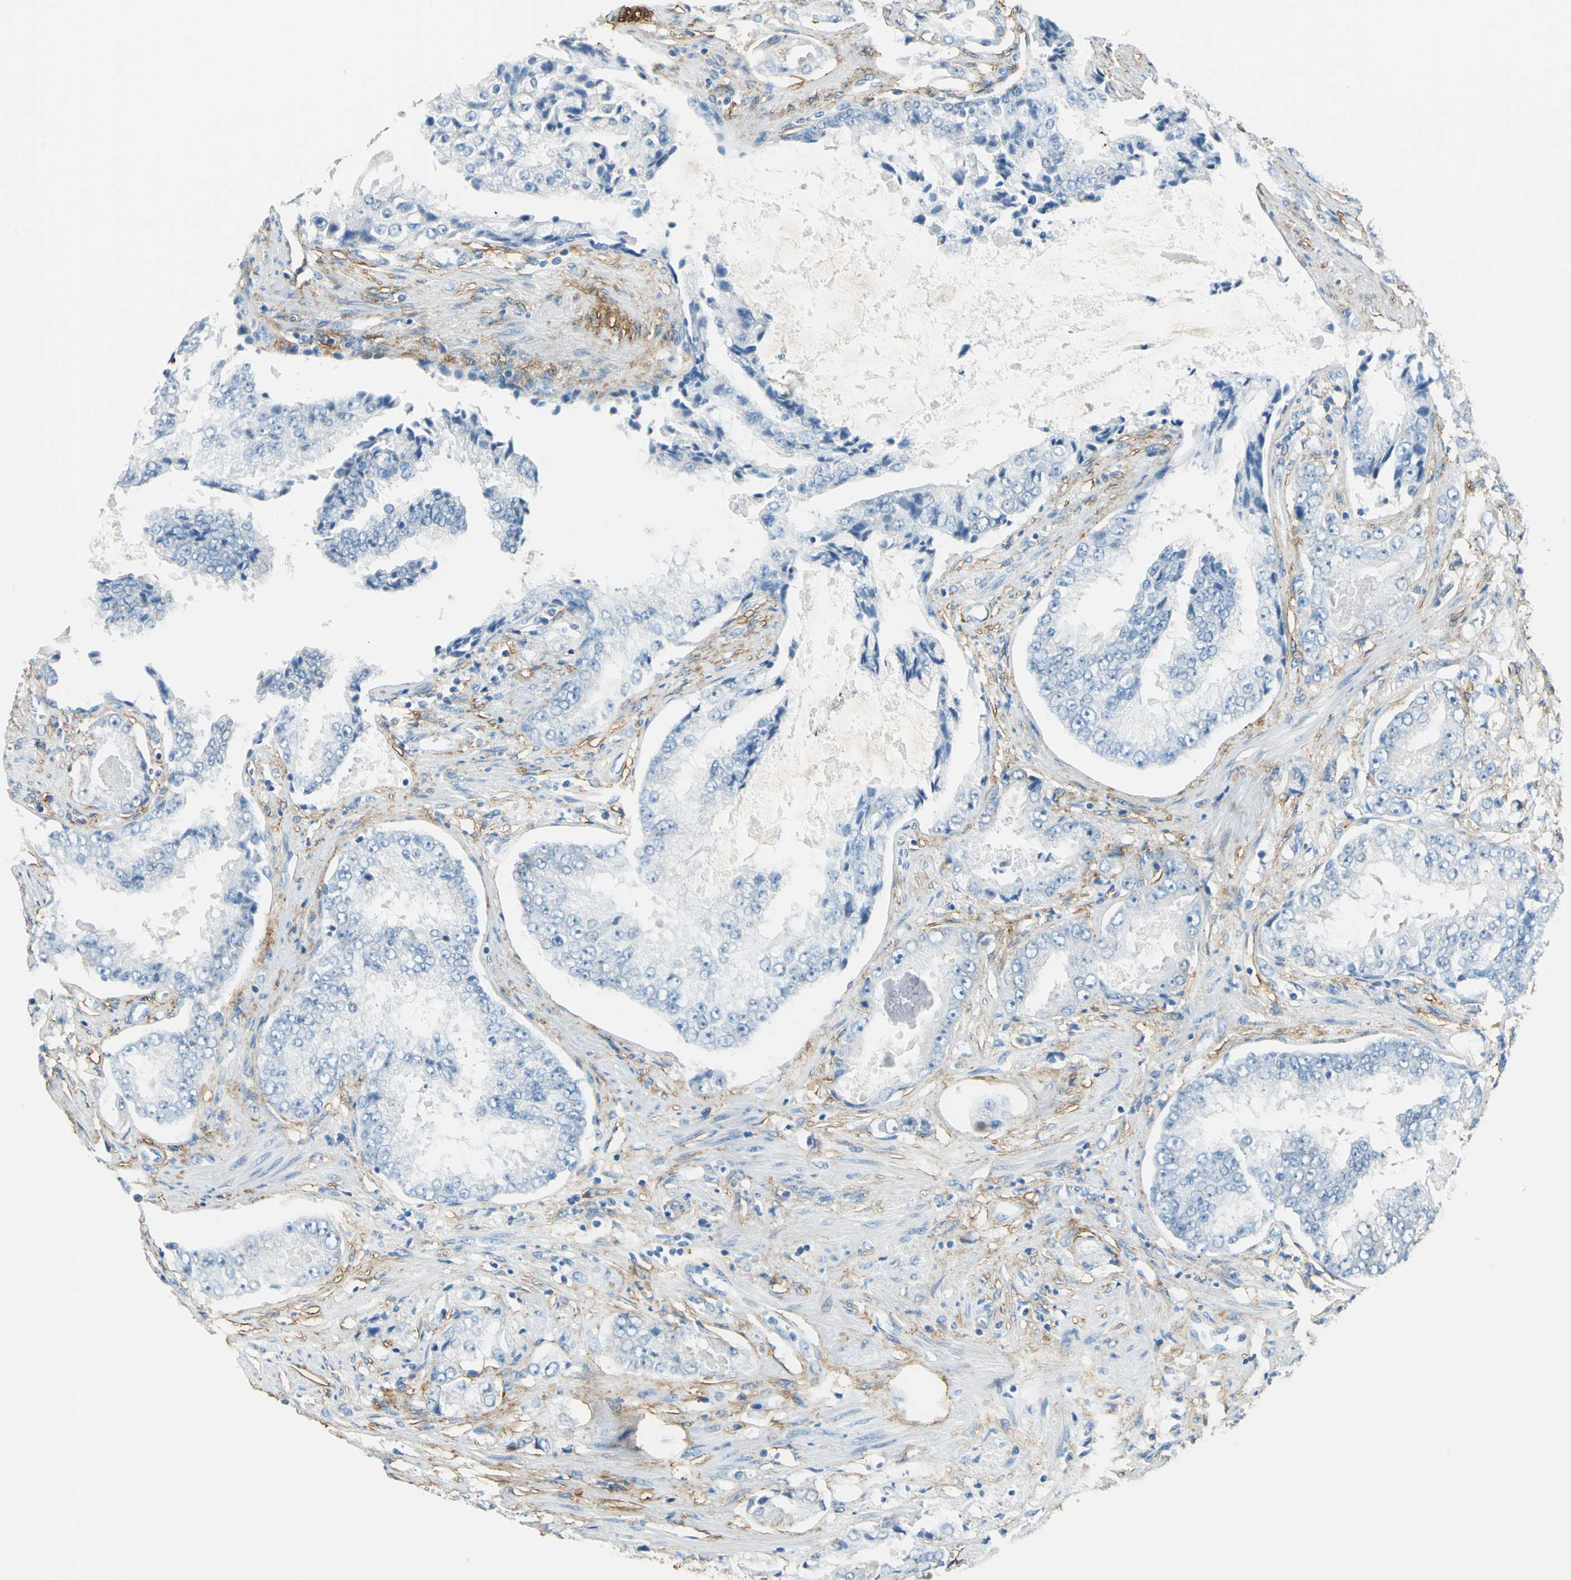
{"staining": {"intensity": "negative", "quantity": "none", "location": "none"}, "tissue": "prostate cancer", "cell_type": "Tumor cells", "image_type": "cancer", "snomed": [{"axis": "morphology", "description": "Adenocarcinoma, High grade"}, {"axis": "topography", "description": "Prostate"}], "caption": "IHC image of prostate high-grade adenocarcinoma stained for a protein (brown), which displays no positivity in tumor cells.", "gene": "AKAP12", "patient": {"sex": "male", "age": 73}}